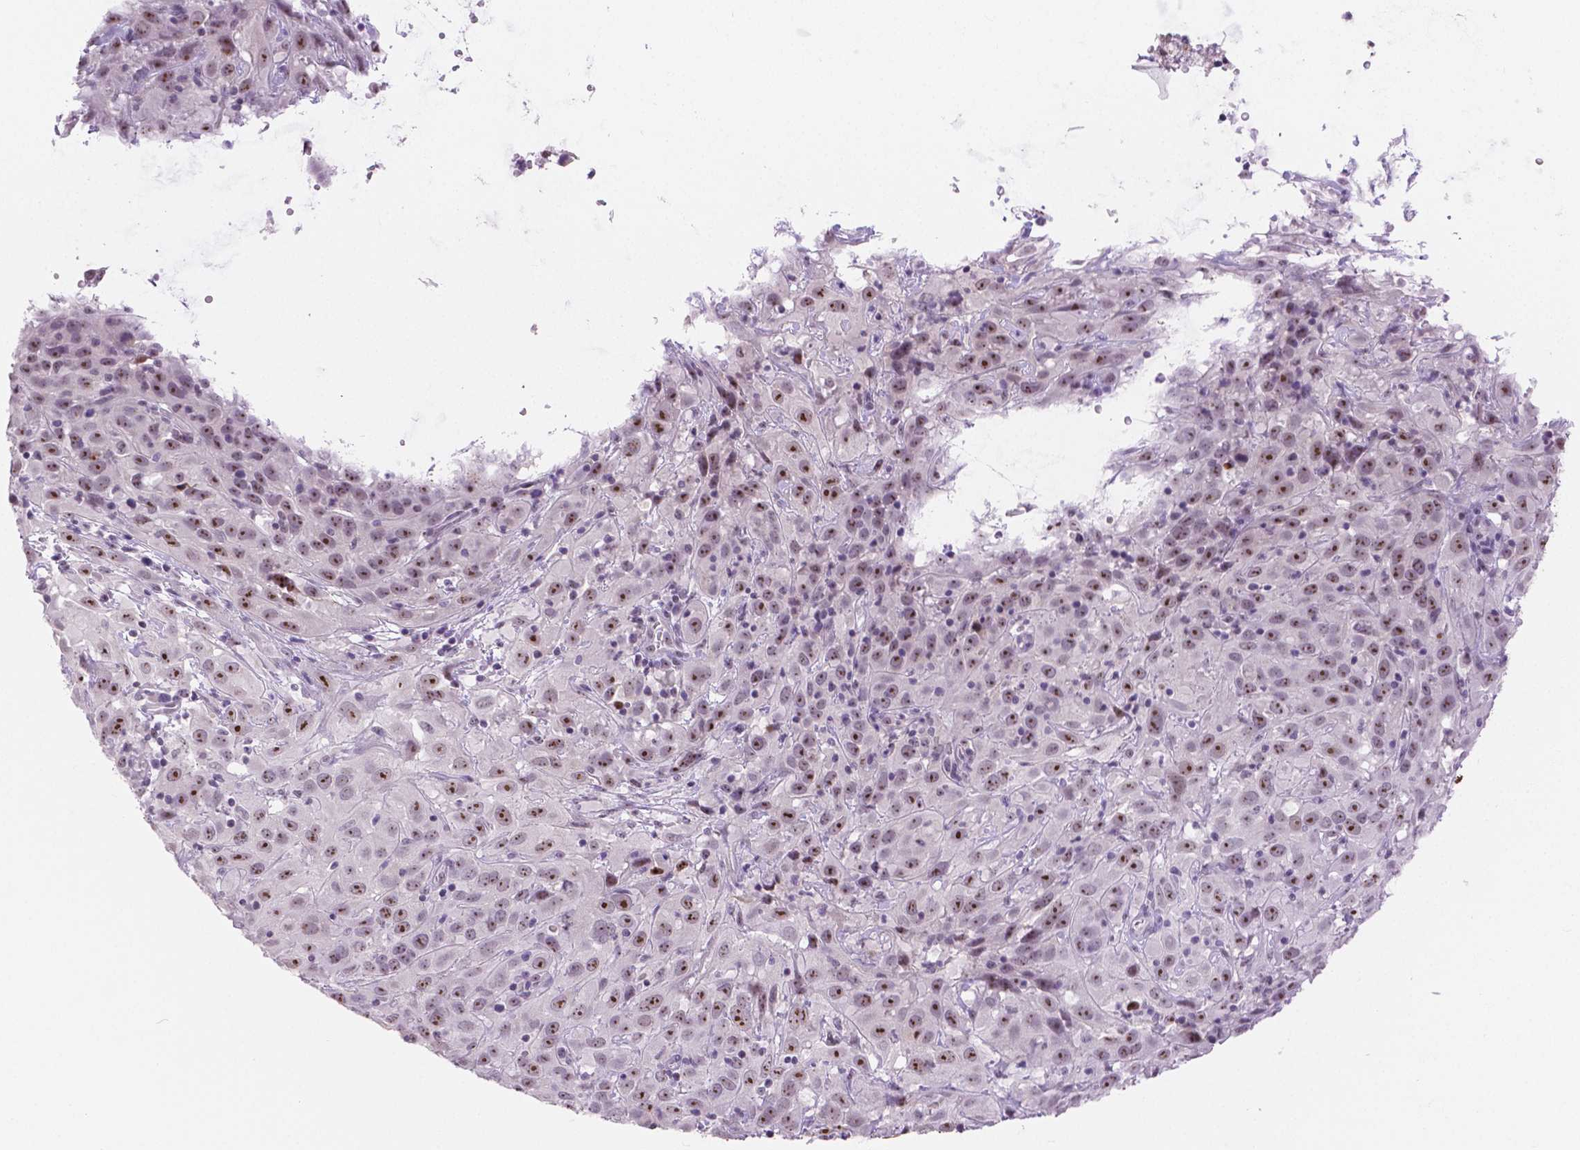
{"staining": {"intensity": "moderate", "quantity": ">75%", "location": "nuclear"}, "tissue": "cervical cancer", "cell_type": "Tumor cells", "image_type": "cancer", "snomed": [{"axis": "morphology", "description": "Squamous cell carcinoma, NOS"}, {"axis": "topography", "description": "Cervix"}], "caption": "A brown stain labels moderate nuclear positivity of a protein in cervical cancer tumor cells.", "gene": "NHP2", "patient": {"sex": "female", "age": 32}}